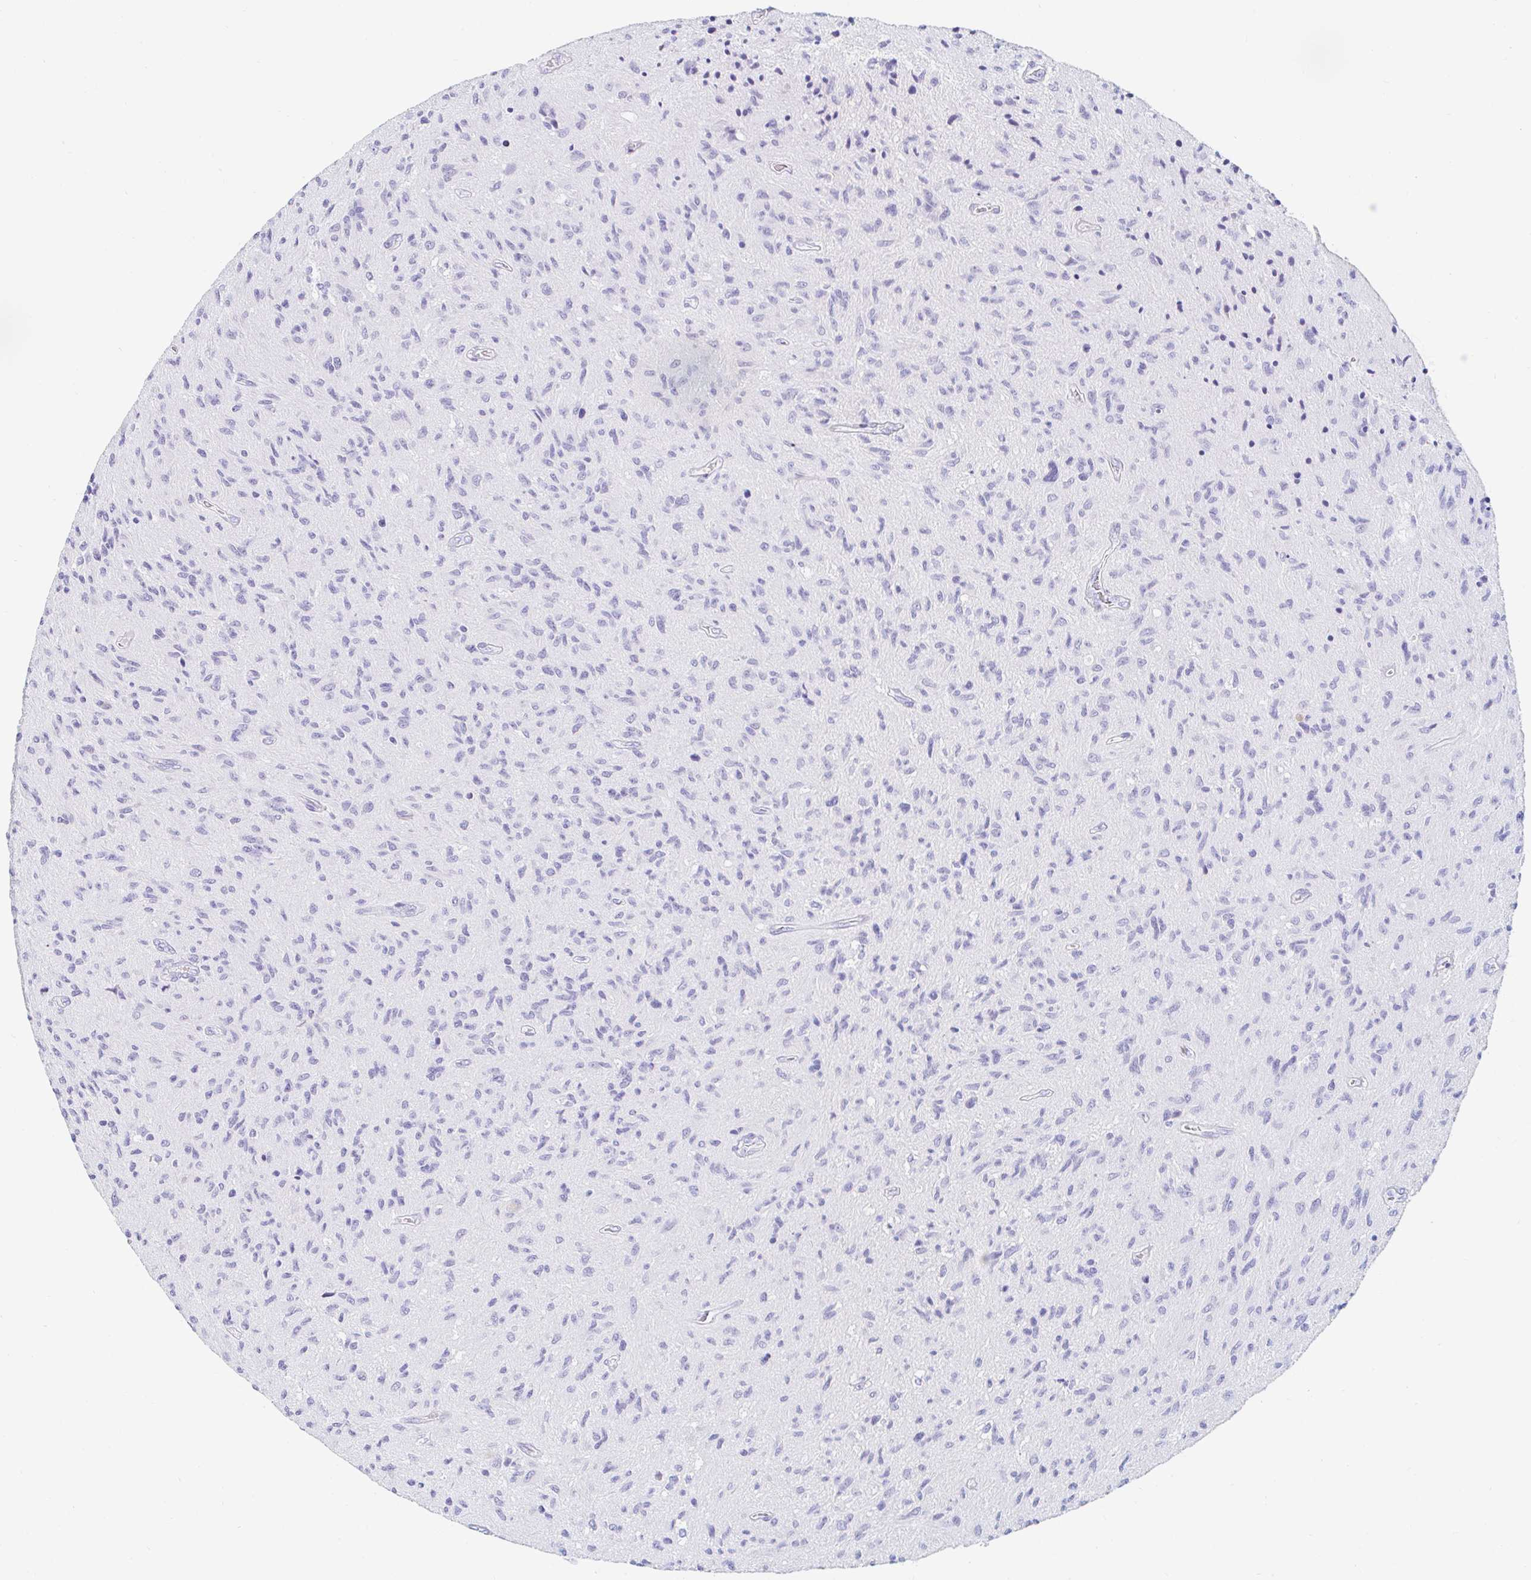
{"staining": {"intensity": "negative", "quantity": "none", "location": "none"}, "tissue": "glioma", "cell_type": "Tumor cells", "image_type": "cancer", "snomed": [{"axis": "morphology", "description": "Glioma, malignant, High grade"}, {"axis": "topography", "description": "Brain"}], "caption": "An immunohistochemistry (IHC) micrograph of glioma is shown. There is no staining in tumor cells of glioma.", "gene": "TEX44", "patient": {"sex": "male", "age": 54}}